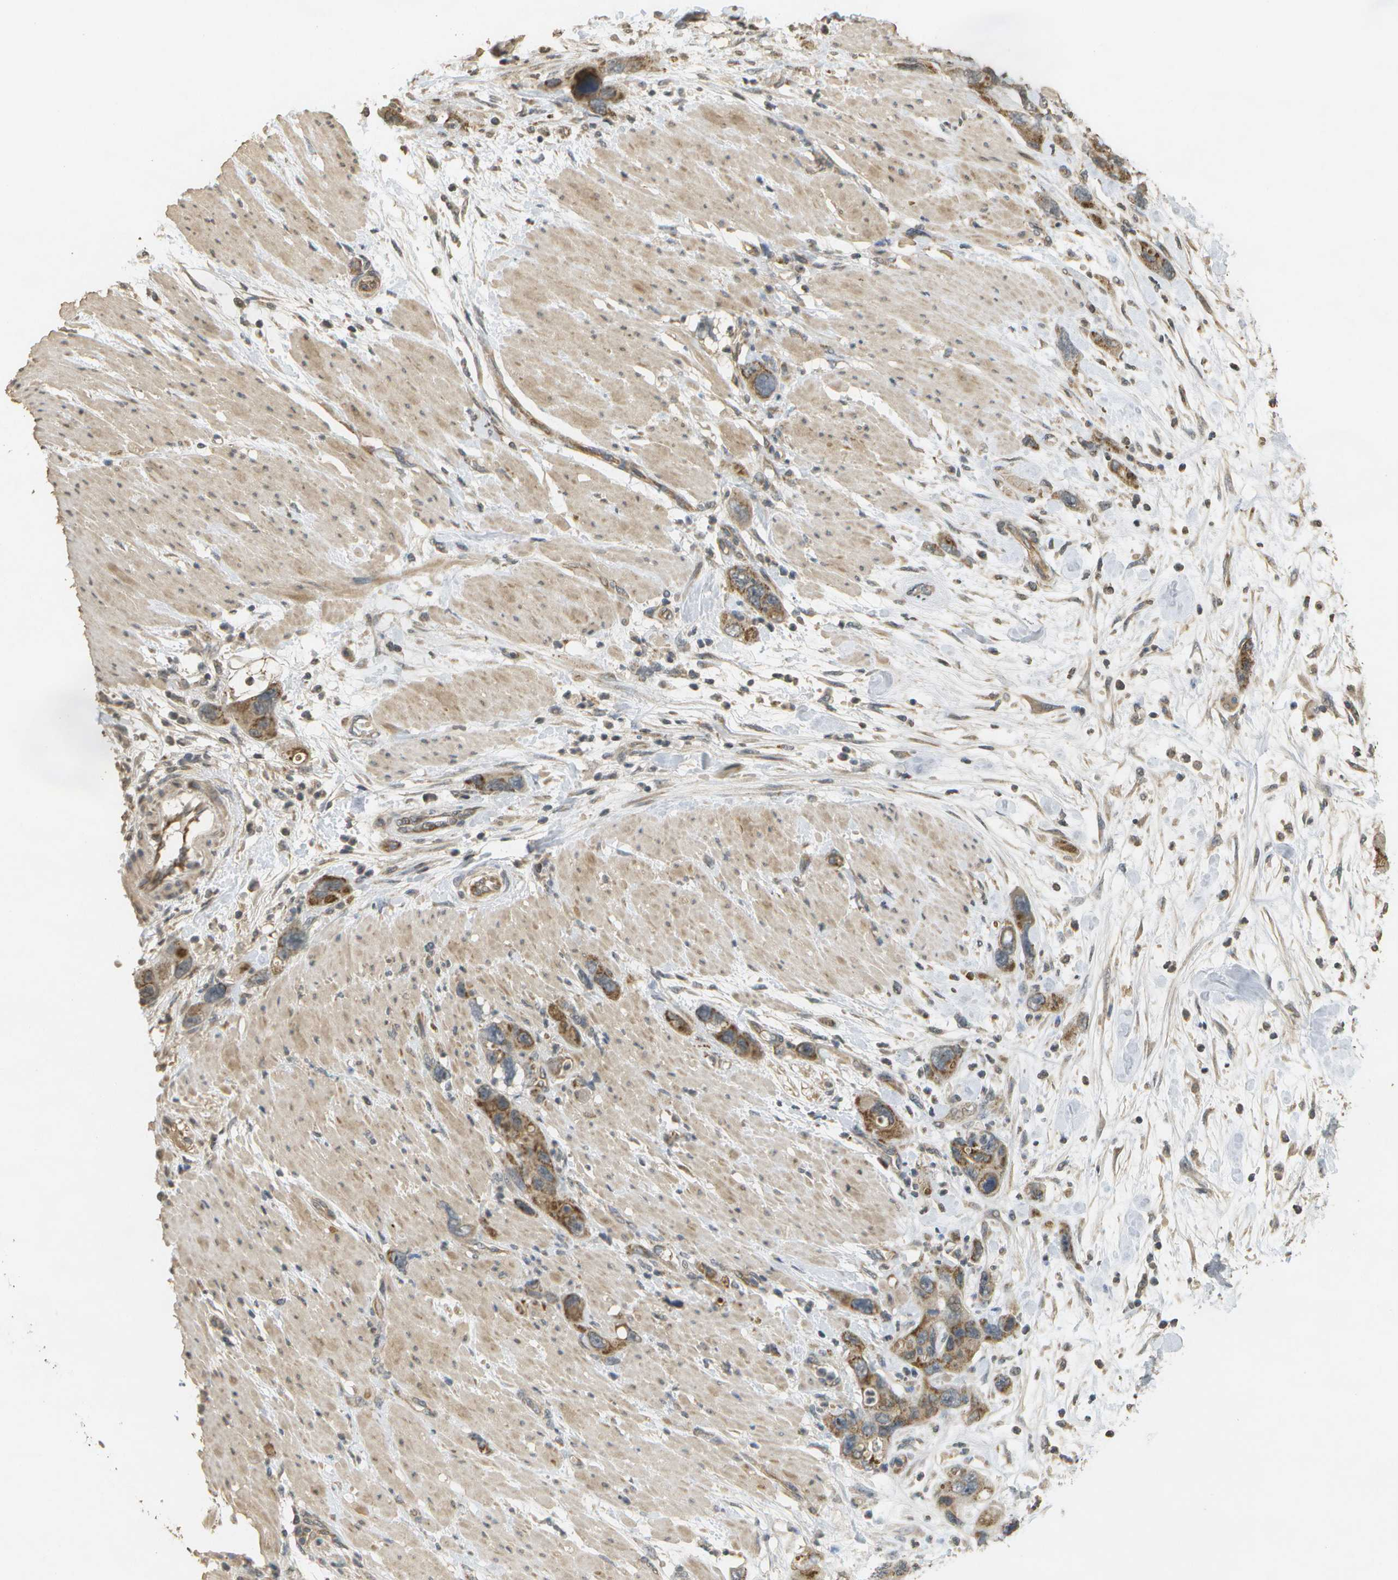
{"staining": {"intensity": "moderate", "quantity": ">75%", "location": "cytoplasmic/membranous"}, "tissue": "pancreatic cancer", "cell_type": "Tumor cells", "image_type": "cancer", "snomed": [{"axis": "morphology", "description": "Normal tissue, NOS"}, {"axis": "morphology", "description": "Adenocarcinoma, NOS"}, {"axis": "topography", "description": "Pancreas"}], "caption": "A brown stain highlights moderate cytoplasmic/membranous staining of a protein in human pancreatic adenocarcinoma tumor cells.", "gene": "RAB21", "patient": {"sex": "female", "age": 71}}